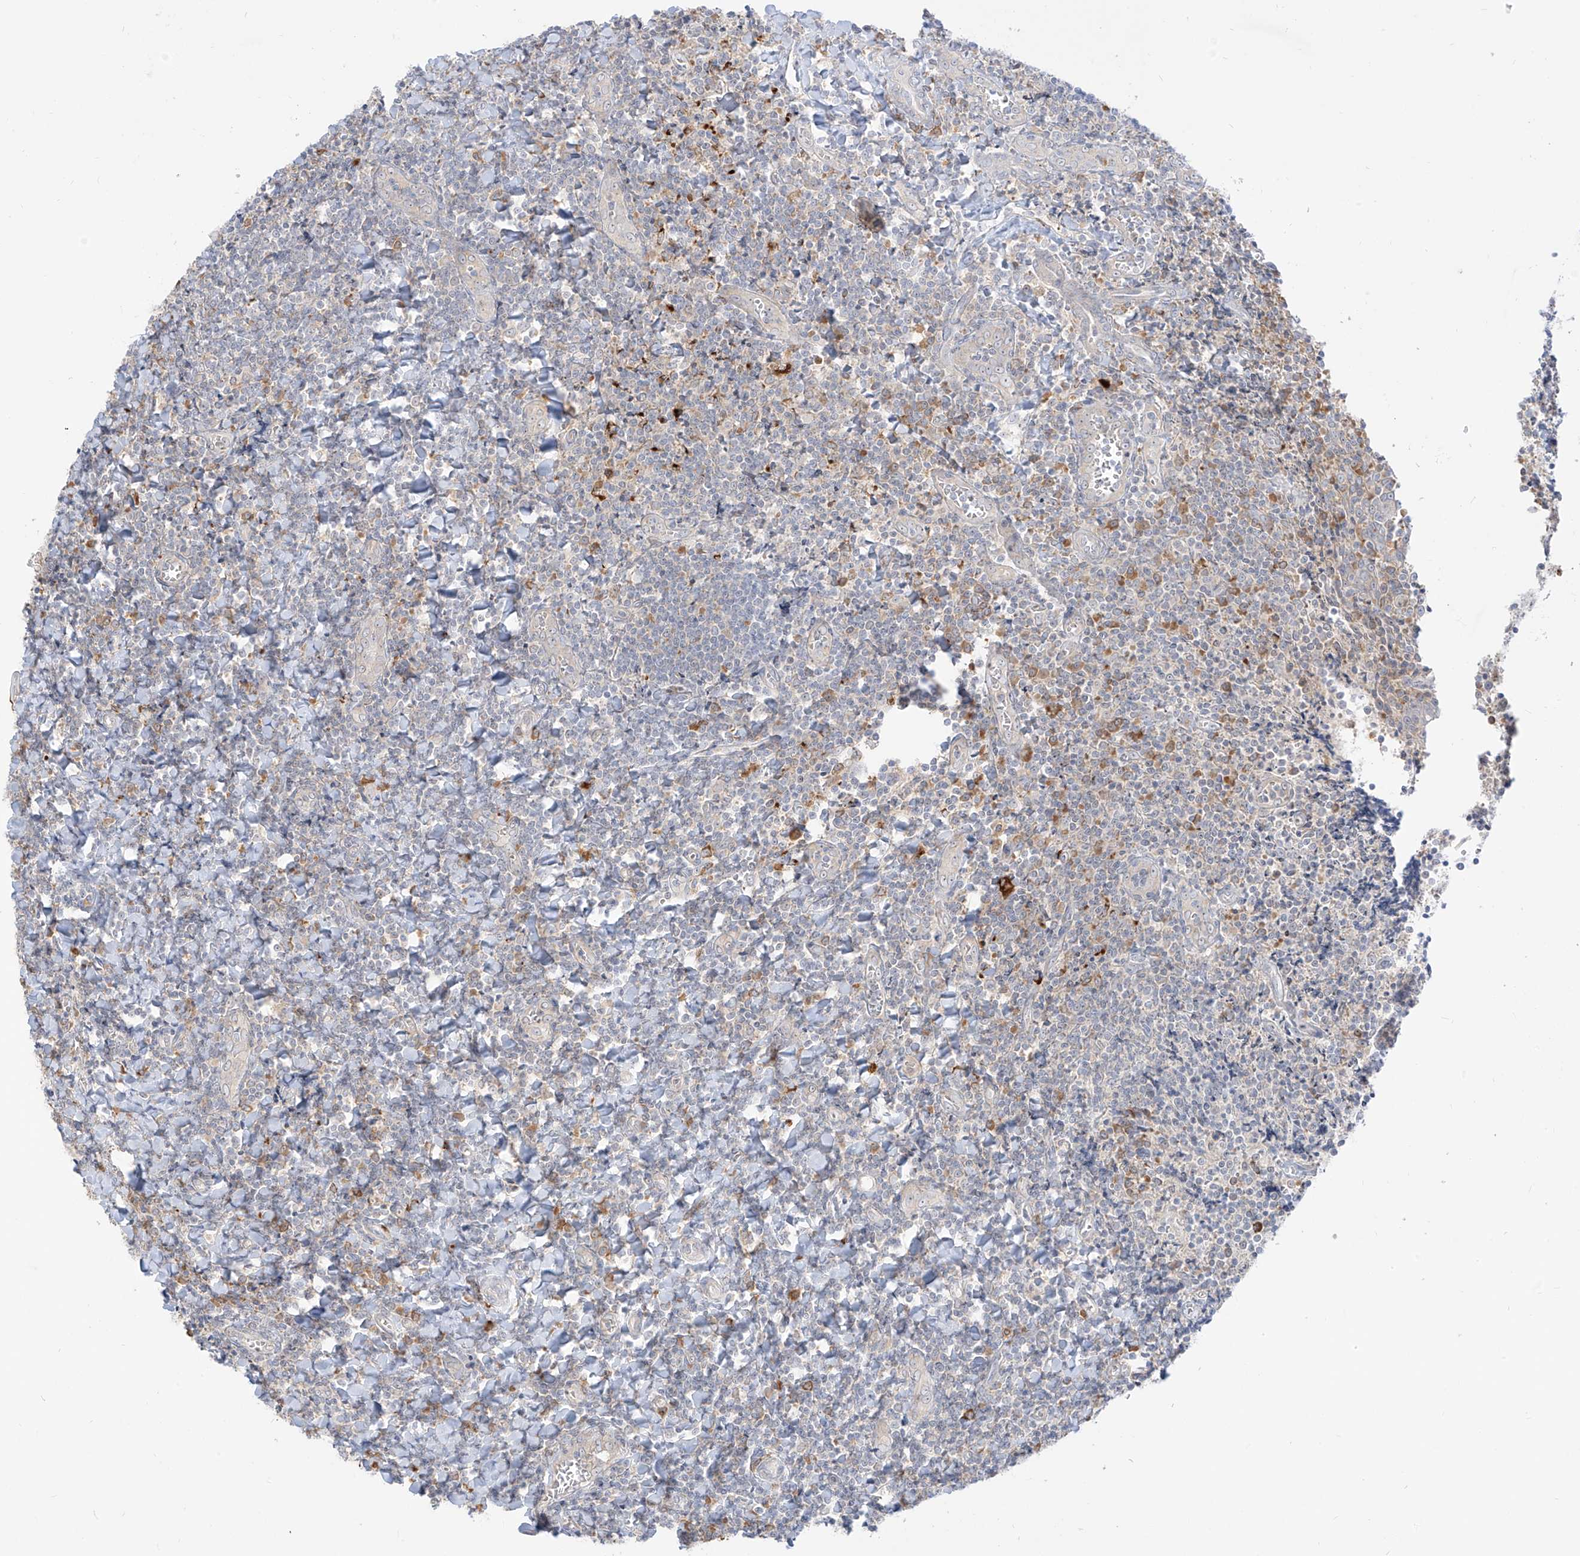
{"staining": {"intensity": "moderate", "quantity": "<25%", "location": "cytoplasmic/membranous"}, "tissue": "tonsil", "cell_type": "Germinal center cells", "image_type": "normal", "snomed": [{"axis": "morphology", "description": "Normal tissue, NOS"}, {"axis": "topography", "description": "Tonsil"}], "caption": "This micrograph reveals IHC staining of benign human tonsil, with low moderate cytoplasmic/membranous staining in approximately <25% of germinal center cells.", "gene": "SYTL3", "patient": {"sex": "male", "age": 27}}